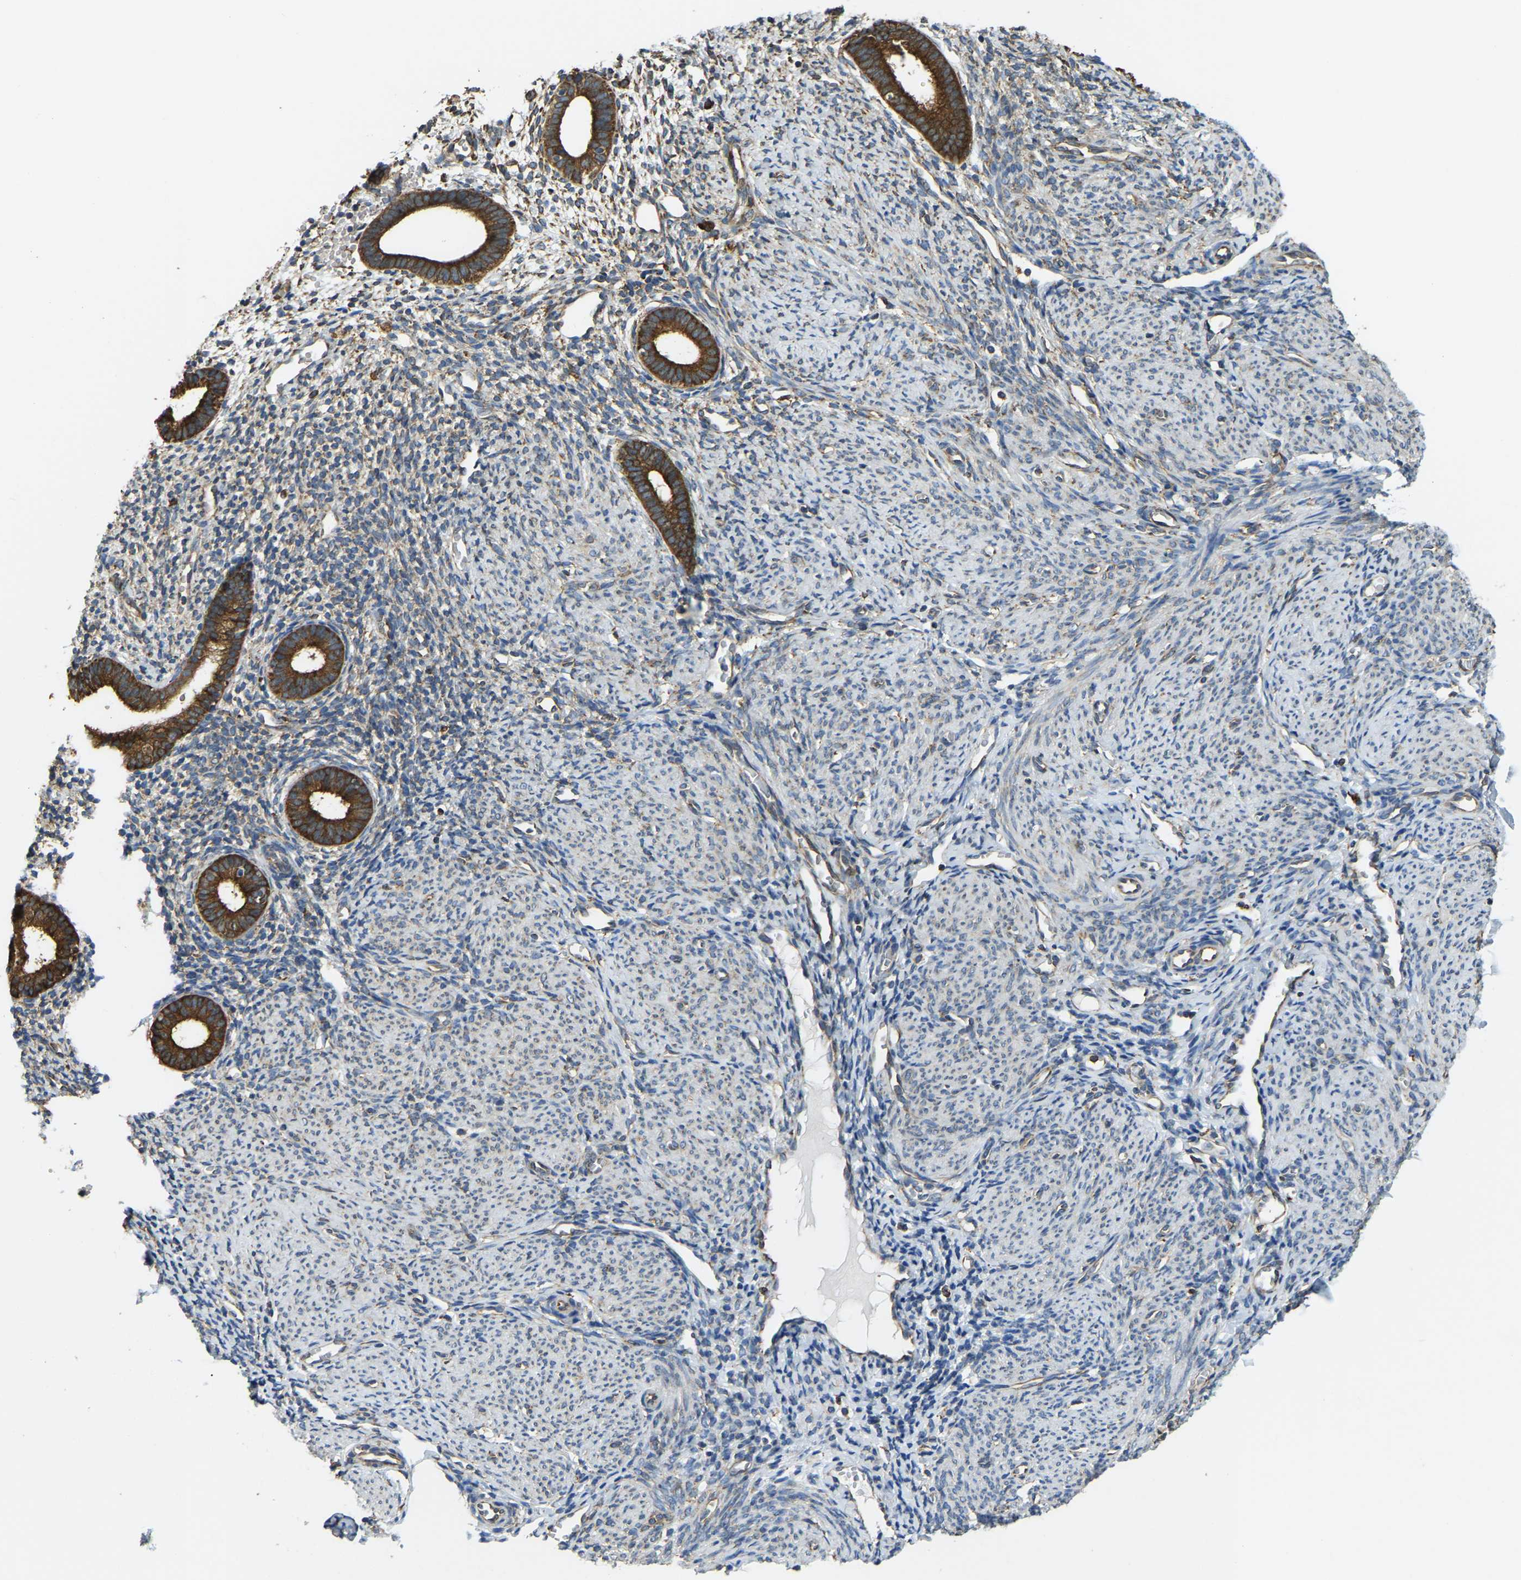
{"staining": {"intensity": "moderate", "quantity": "25%-75%", "location": "cytoplasmic/membranous"}, "tissue": "endometrium", "cell_type": "Cells in endometrial stroma", "image_type": "normal", "snomed": [{"axis": "morphology", "description": "Normal tissue, NOS"}, {"axis": "morphology", "description": "Adenocarcinoma, NOS"}, {"axis": "topography", "description": "Endometrium"}], "caption": "Immunohistochemistry (IHC) staining of normal endometrium, which reveals medium levels of moderate cytoplasmic/membranous expression in about 25%-75% of cells in endometrial stroma indicating moderate cytoplasmic/membranous protein staining. The staining was performed using DAB (3,3'-diaminobenzidine) (brown) for protein detection and nuclei were counterstained in hematoxylin (blue).", "gene": "RNF115", "patient": {"sex": "female", "age": 57}}